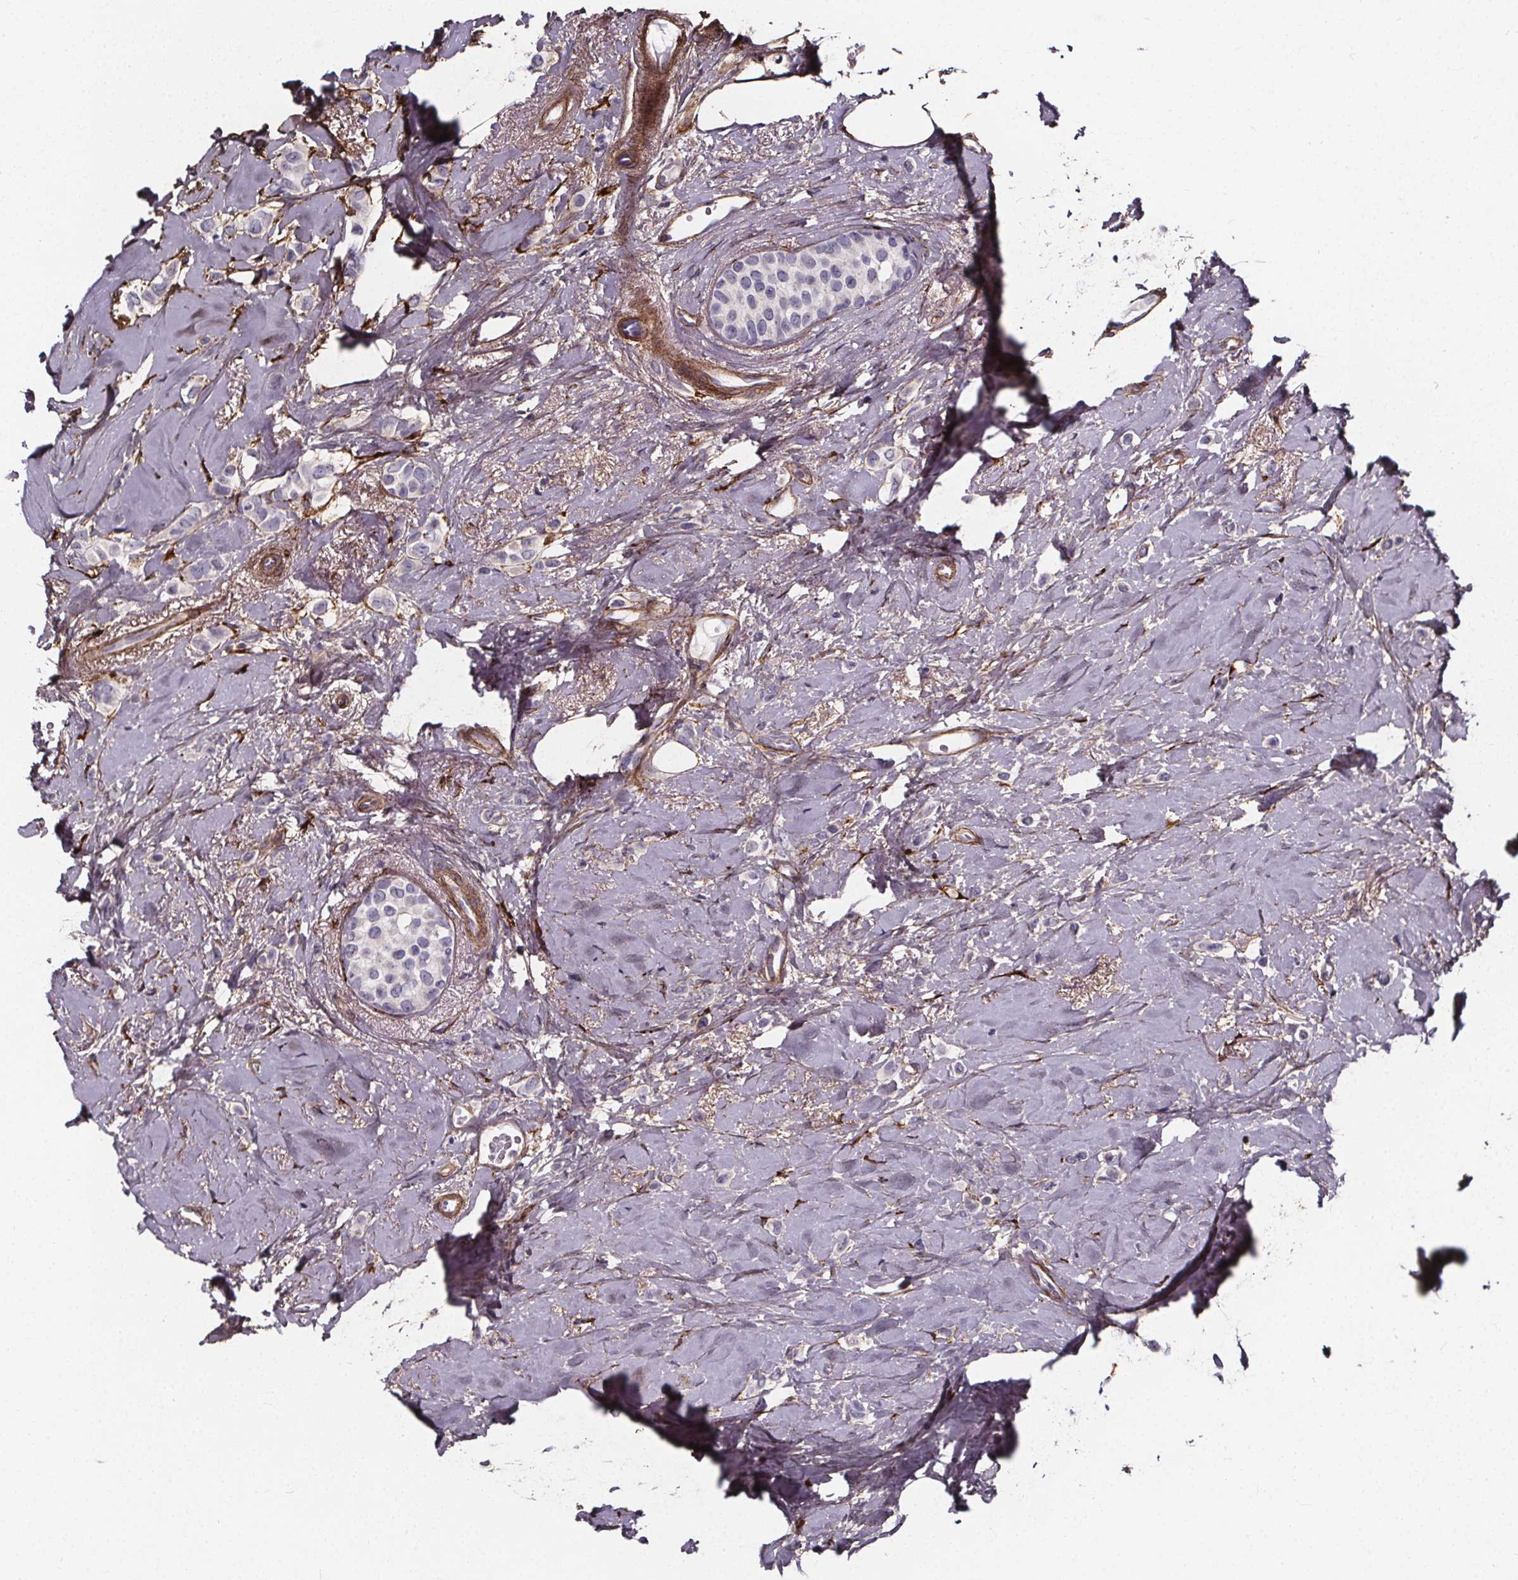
{"staining": {"intensity": "negative", "quantity": "none", "location": "none"}, "tissue": "breast cancer", "cell_type": "Tumor cells", "image_type": "cancer", "snomed": [{"axis": "morphology", "description": "Lobular carcinoma"}, {"axis": "topography", "description": "Breast"}], "caption": "Immunohistochemistry (IHC) of human breast cancer exhibits no staining in tumor cells.", "gene": "AEBP1", "patient": {"sex": "female", "age": 66}}